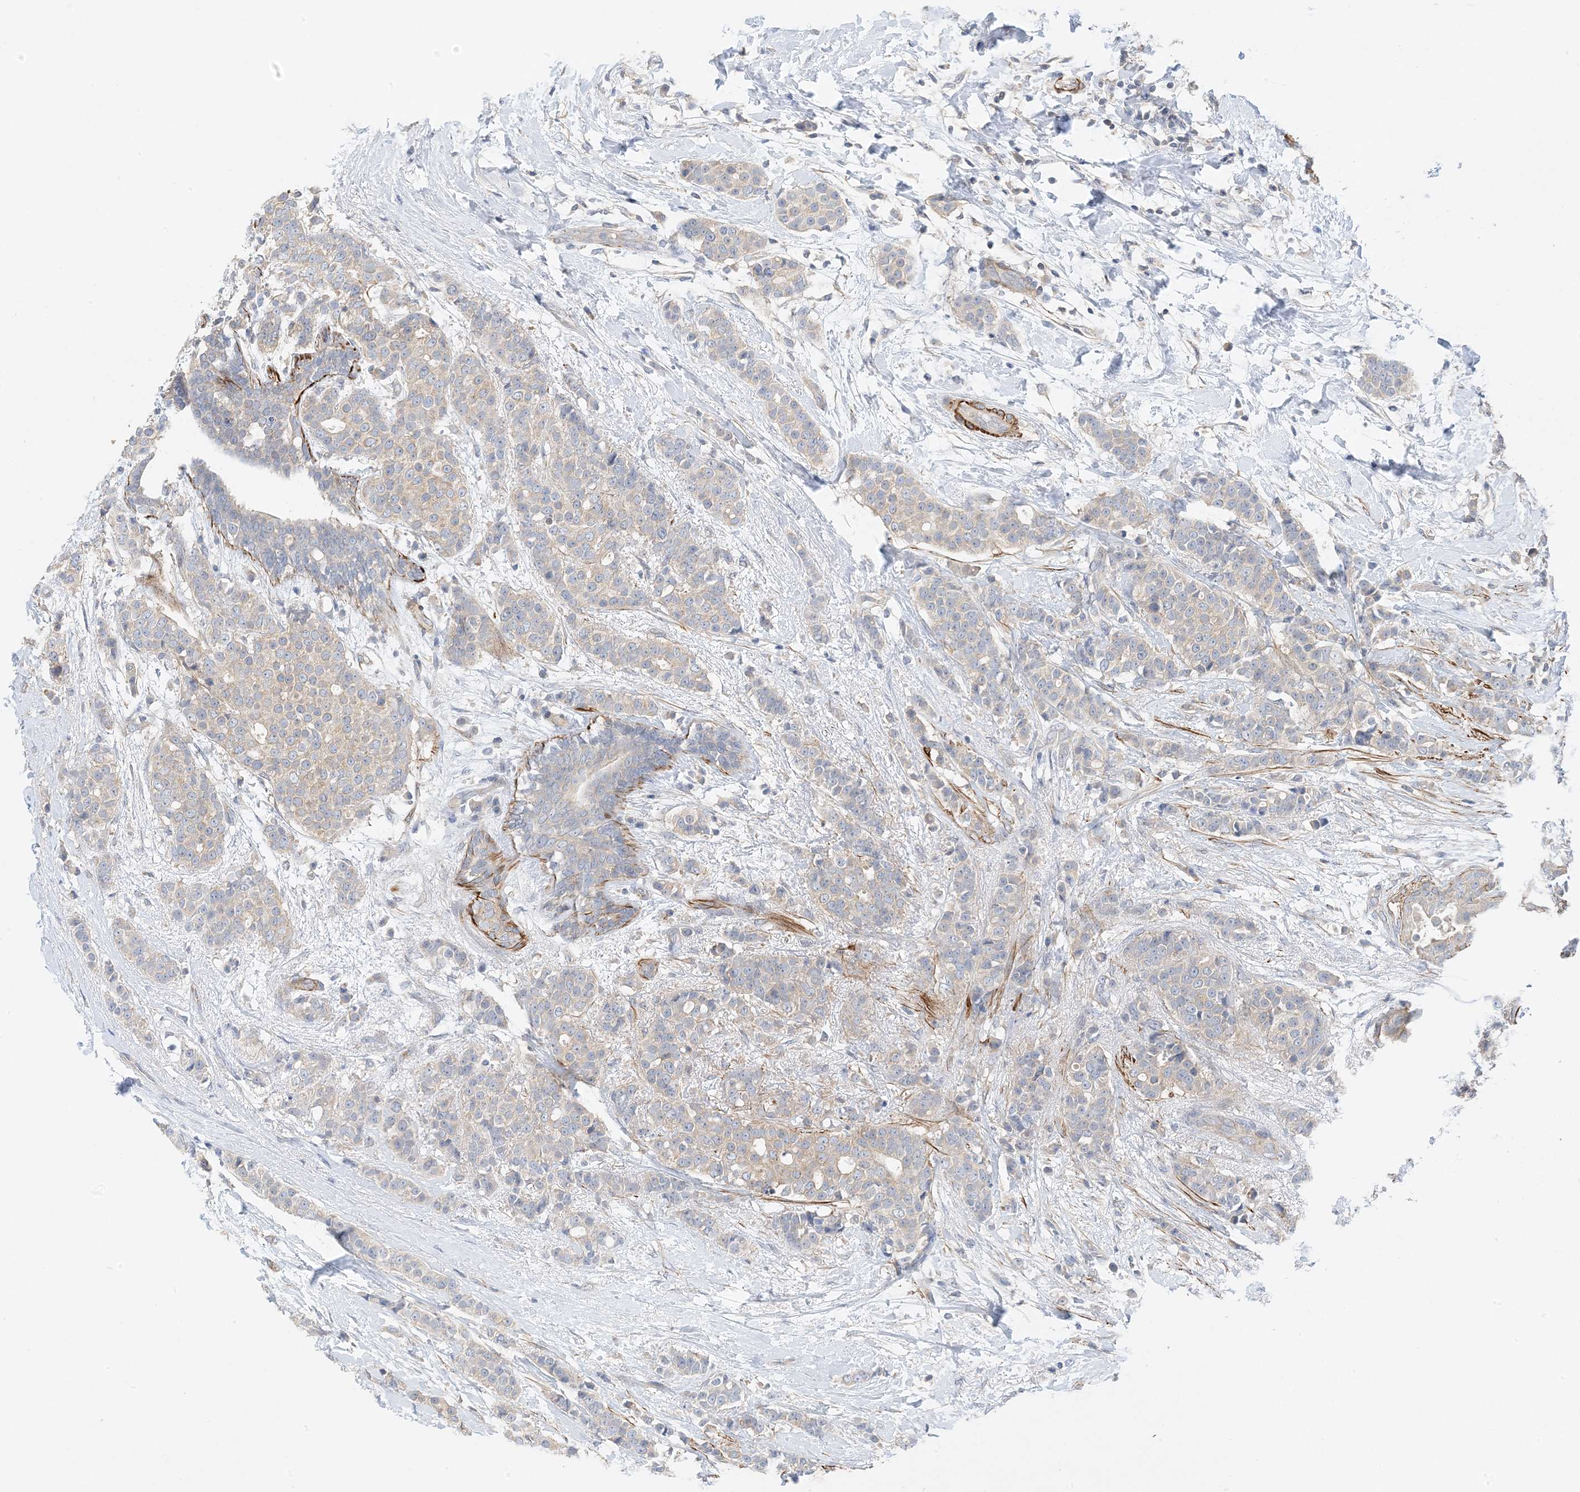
{"staining": {"intensity": "weak", "quantity": "25%-75%", "location": "cytoplasmic/membranous"}, "tissue": "breast cancer", "cell_type": "Tumor cells", "image_type": "cancer", "snomed": [{"axis": "morphology", "description": "Lobular carcinoma"}, {"axis": "topography", "description": "Breast"}], "caption": "Human breast cancer stained with a brown dye exhibits weak cytoplasmic/membranous positive expression in approximately 25%-75% of tumor cells.", "gene": "KIFBP", "patient": {"sex": "female", "age": 51}}